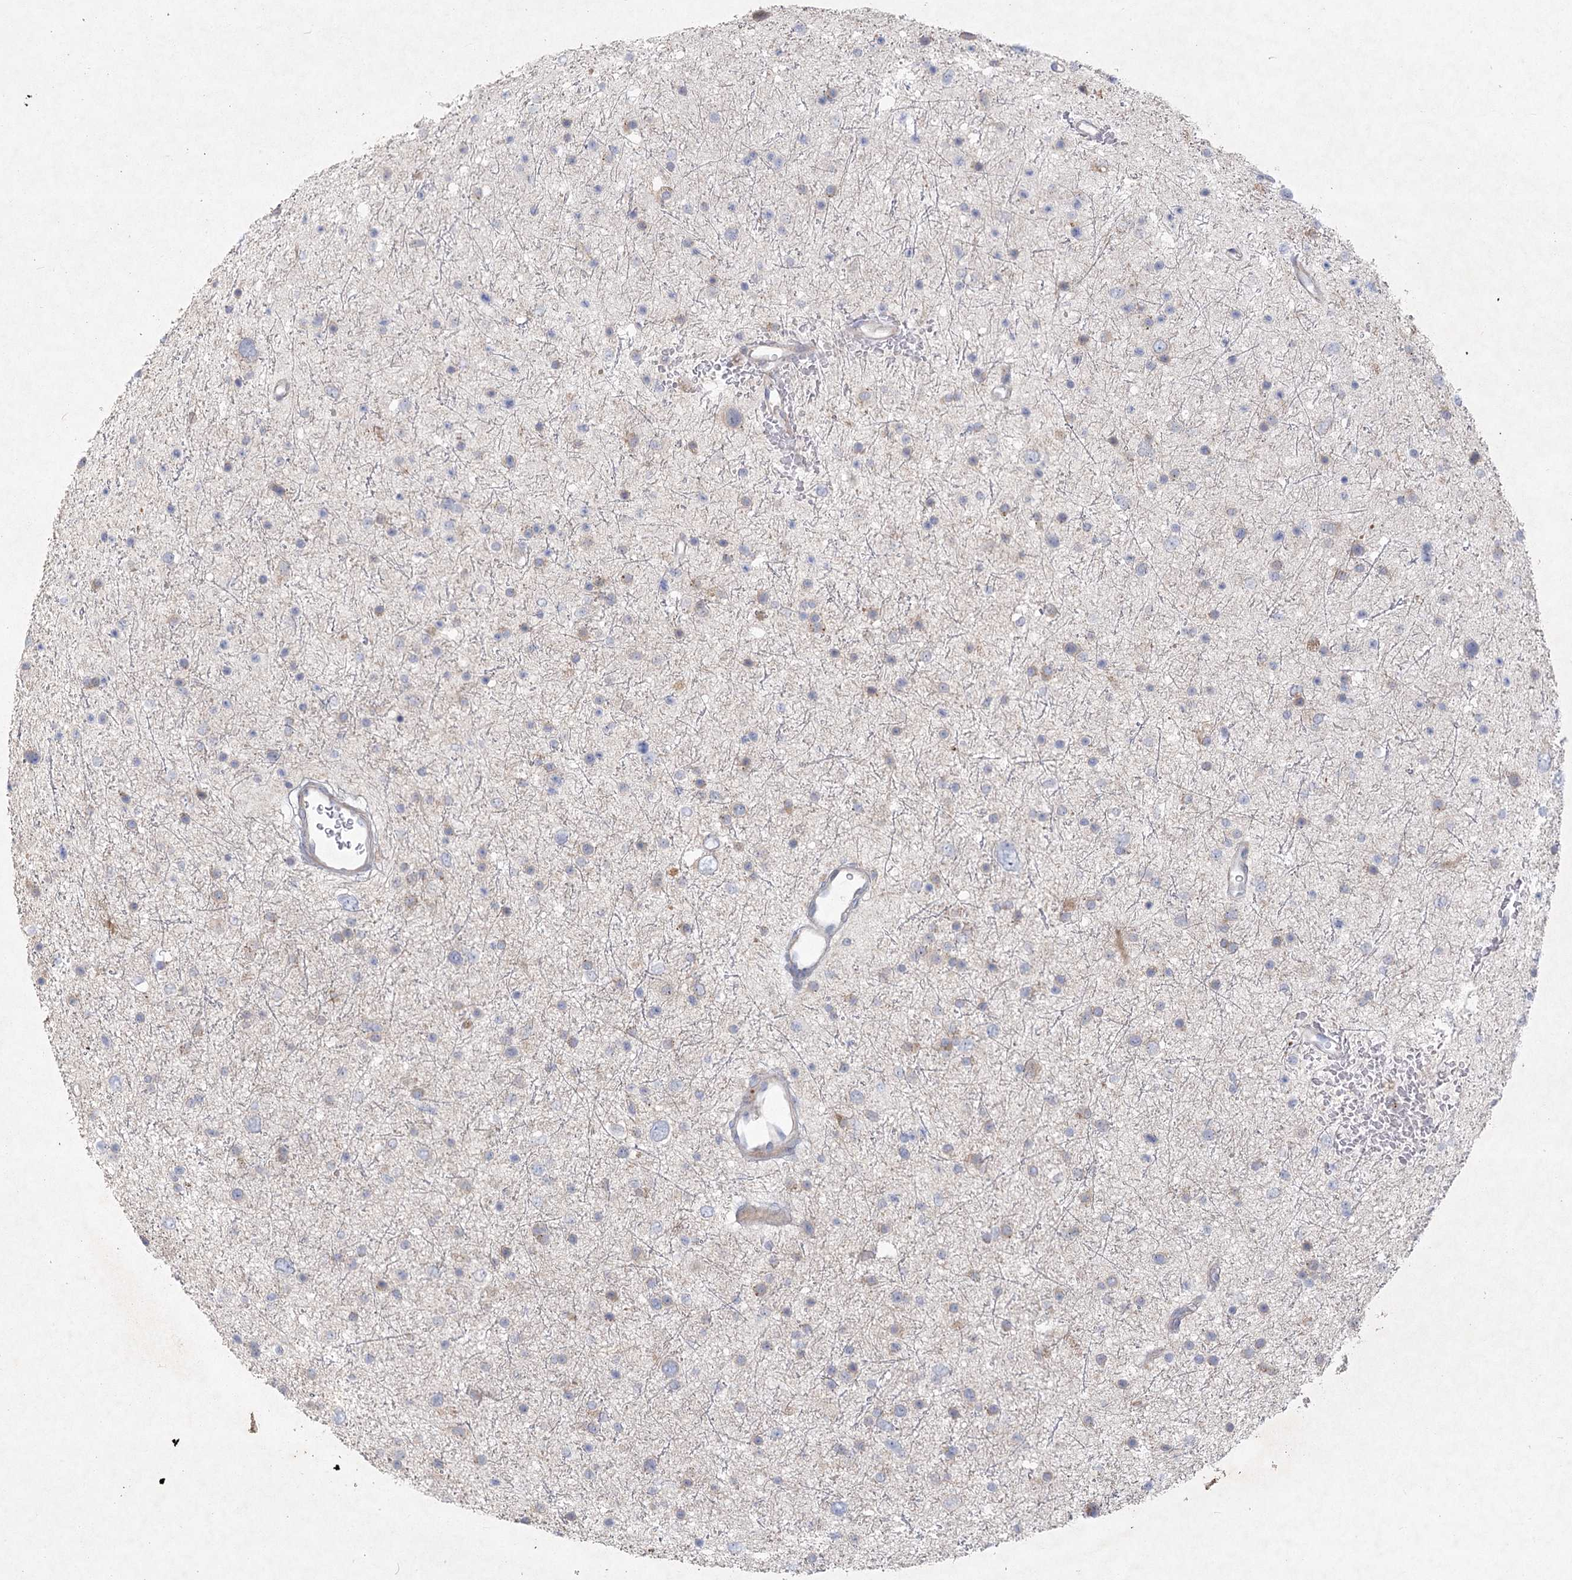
{"staining": {"intensity": "weak", "quantity": "25%-75%", "location": "cytoplasmic/membranous"}, "tissue": "glioma", "cell_type": "Tumor cells", "image_type": "cancer", "snomed": [{"axis": "morphology", "description": "Glioma, malignant, Low grade"}, {"axis": "topography", "description": "Brain"}], "caption": "High-power microscopy captured an immunohistochemistry (IHC) micrograph of low-grade glioma (malignant), revealing weak cytoplasmic/membranous positivity in approximately 25%-75% of tumor cells. The staining was performed using DAB (3,3'-diaminobenzidine) to visualize the protein expression in brown, while the nuclei were stained in blue with hematoxylin (Magnification: 20x).", "gene": "FAM110C", "patient": {"sex": "female", "age": 37}}